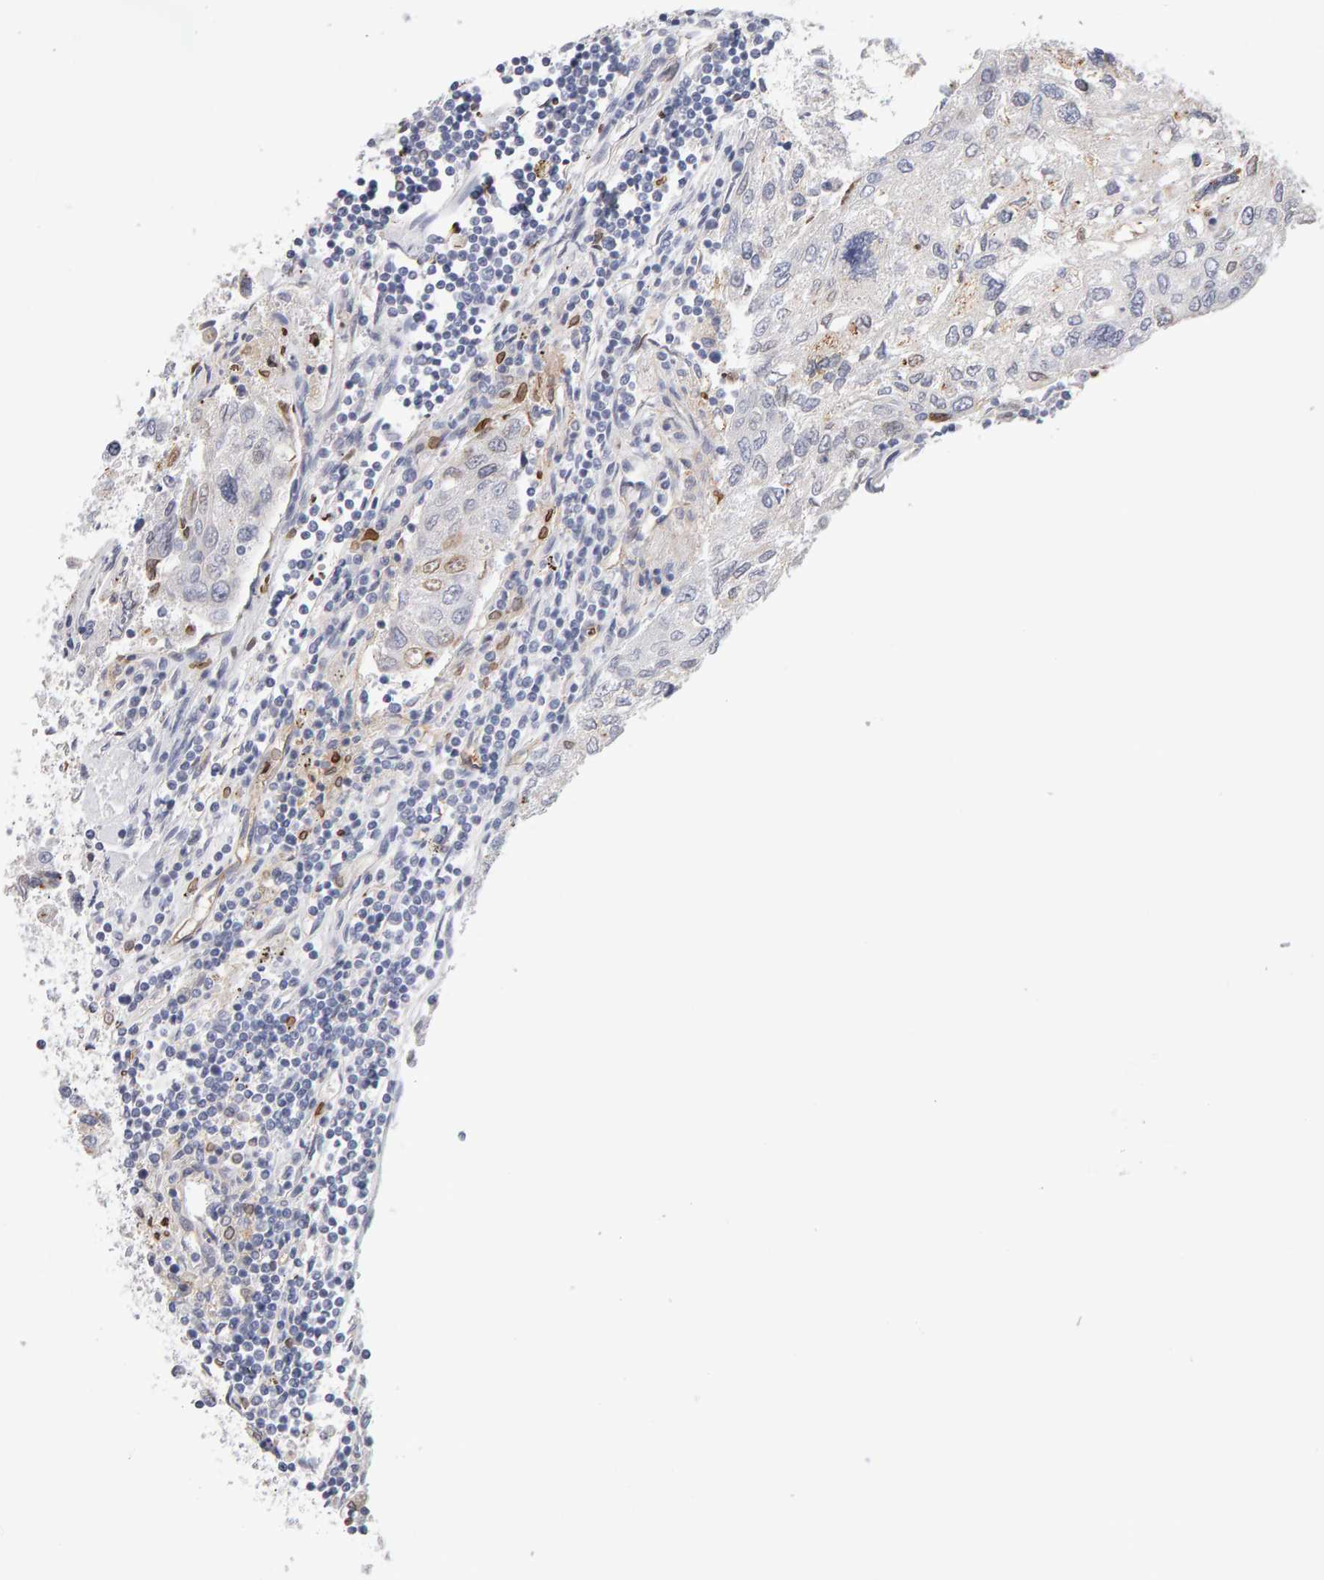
{"staining": {"intensity": "weak", "quantity": "<25%", "location": "cytoplasmic/membranous"}, "tissue": "urothelial cancer", "cell_type": "Tumor cells", "image_type": "cancer", "snomed": [{"axis": "morphology", "description": "Urothelial carcinoma, High grade"}, {"axis": "topography", "description": "Lymph node"}, {"axis": "topography", "description": "Urinary bladder"}], "caption": "A high-resolution histopathology image shows IHC staining of urothelial cancer, which reveals no significant positivity in tumor cells. (Brightfield microscopy of DAB immunohistochemistry (IHC) at high magnification).", "gene": "METRNL", "patient": {"sex": "male", "age": 51}}